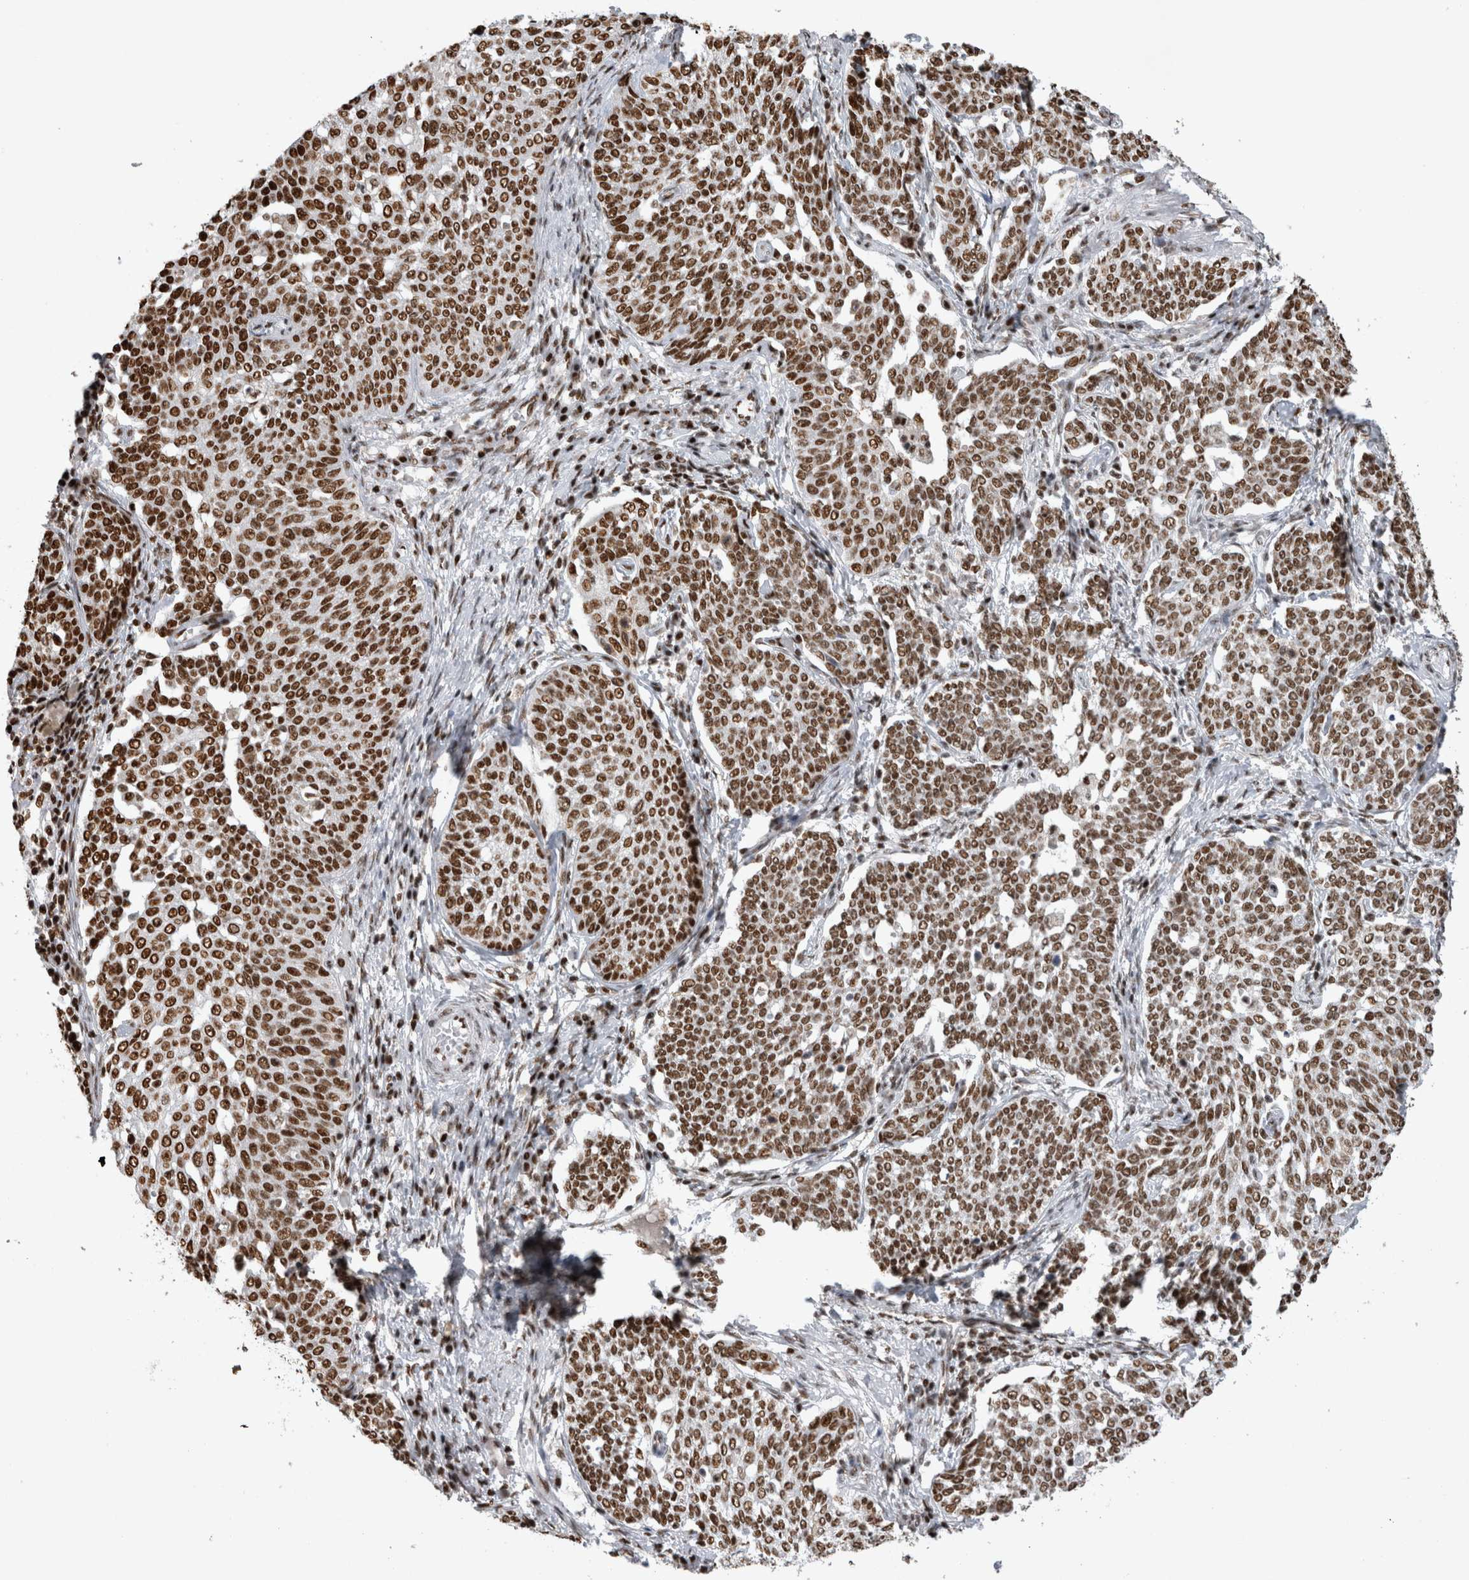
{"staining": {"intensity": "moderate", "quantity": ">75%", "location": "nuclear"}, "tissue": "cervical cancer", "cell_type": "Tumor cells", "image_type": "cancer", "snomed": [{"axis": "morphology", "description": "Squamous cell carcinoma, NOS"}, {"axis": "topography", "description": "Cervix"}], "caption": "DAB immunohistochemical staining of cervical squamous cell carcinoma shows moderate nuclear protein positivity in about >75% of tumor cells.", "gene": "EYA2", "patient": {"sex": "female", "age": 34}}